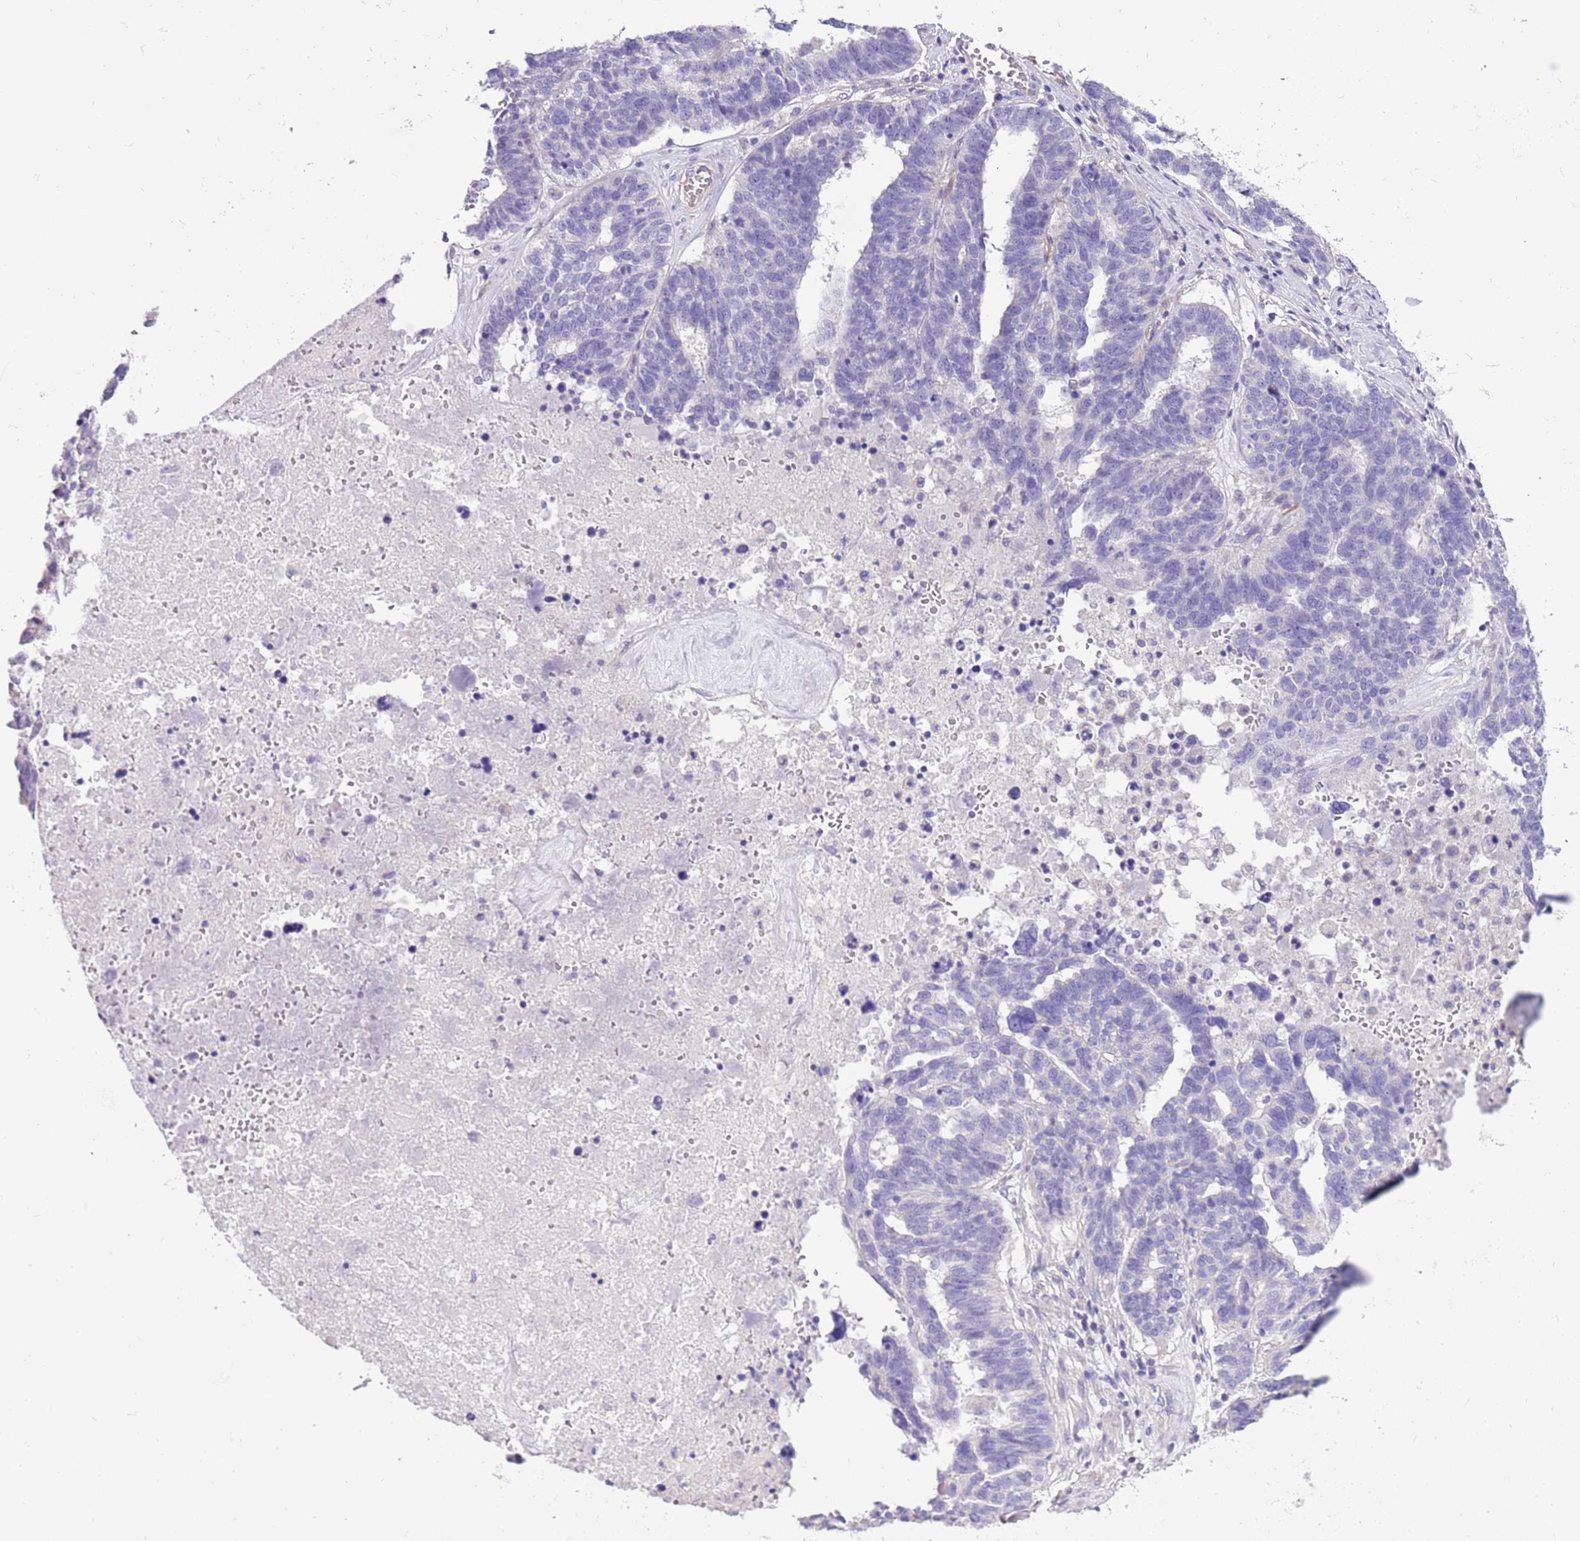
{"staining": {"intensity": "negative", "quantity": "none", "location": "none"}, "tissue": "ovarian cancer", "cell_type": "Tumor cells", "image_type": "cancer", "snomed": [{"axis": "morphology", "description": "Cystadenocarcinoma, serous, NOS"}, {"axis": "topography", "description": "Ovary"}], "caption": "A high-resolution micrograph shows IHC staining of ovarian cancer (serous cystadenocarcinoma), which reveals no significant expression in tumor cells.", "gene": "GLCE", "patient": {"sex": "female", "age": 59}}